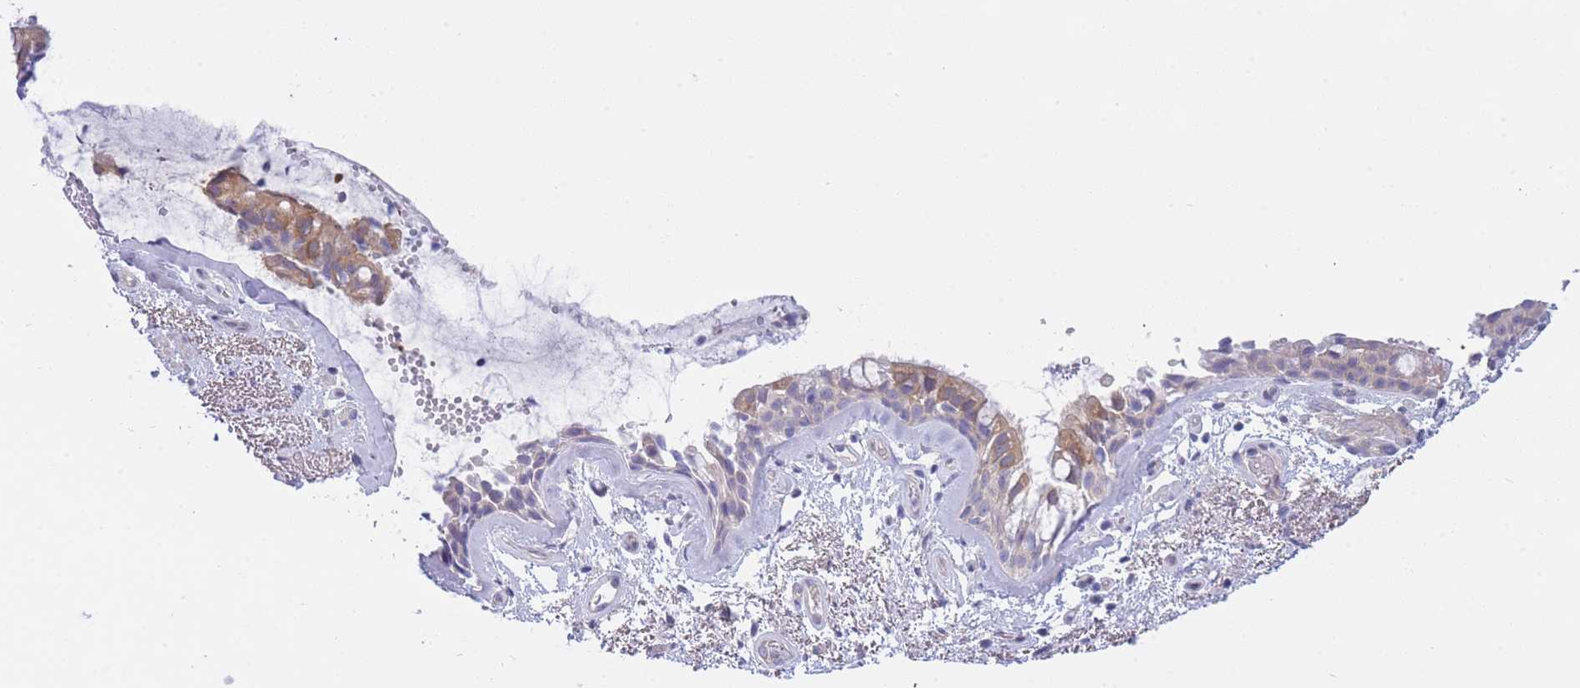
{"staining": {"intensity": "moderate", "quantity": ">75%", "location": "cytoplasmic/membranous"}, "tissue": "bronchus", "cell_type": "Respiratory epithelial cells", "image_type": "normal", "snomed": [{"axis": "morphology", "description": "Normal tissue, NOS"}, {"axis": "topography", "description": "Cartilage tissue"}, {"axis": "topography", "description": "Bronchus"}], "caption": "High-power microscopy captured an immunohistochemistry image of unremarkable bronchus, revealing moderate cytoplasmic/membranous staining in about >75% of respiratory epithelial cells.", "gene": "SUGT1", "patient": {"sex": "female", "age": 66}}